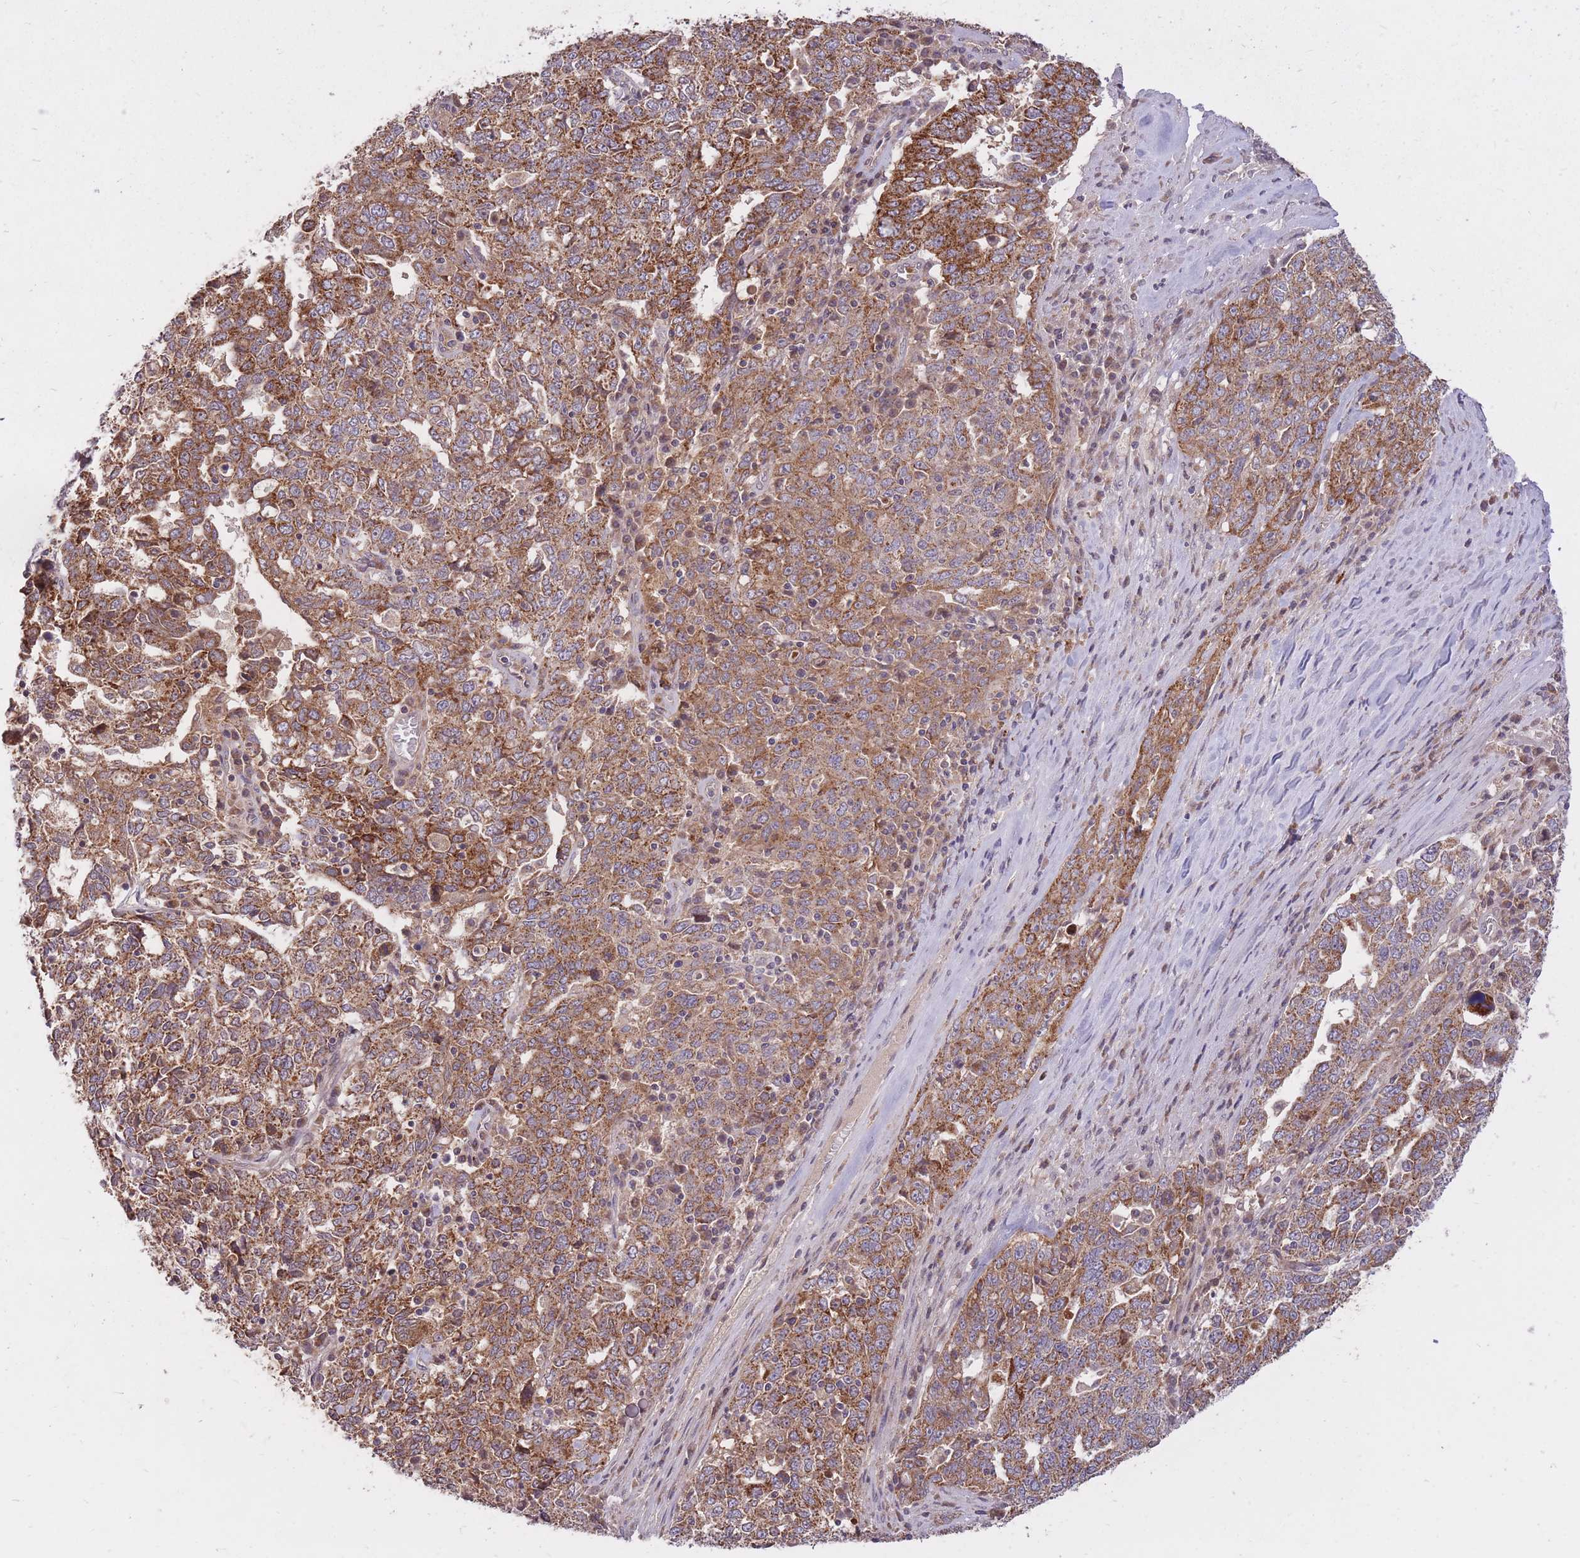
{"staining": {"intensity": "moderate", "quantity": ">75%", "location": "cytoplasmic/membranous"}, "tissue": "ovarian cancer", "cell_type": "Tumor cells", "image_type": "cancer", "snomed": [{"axis": "morphology", "description": "Carcinoma, endometroid"}, {"axis": "topography", "description": "Ovary"}], "caption": "High-magnification brightfield microscopy of endometroid carcinoma (ovarian) stained with DAB (brown) and counterstained with hematoxylin (blue). tumor cells exhibit moderate cytoplasmic/membranous expression is appreciated in approximately>75% of cells. The staining was performed using DAB (3,3'-diaminobenzidine), with brown indicating positive protein expression. Nuclei are stained blue with hematoxylin.", "gene": "IGF2BP2", "patient": {"sex": "female", "age": 62}}